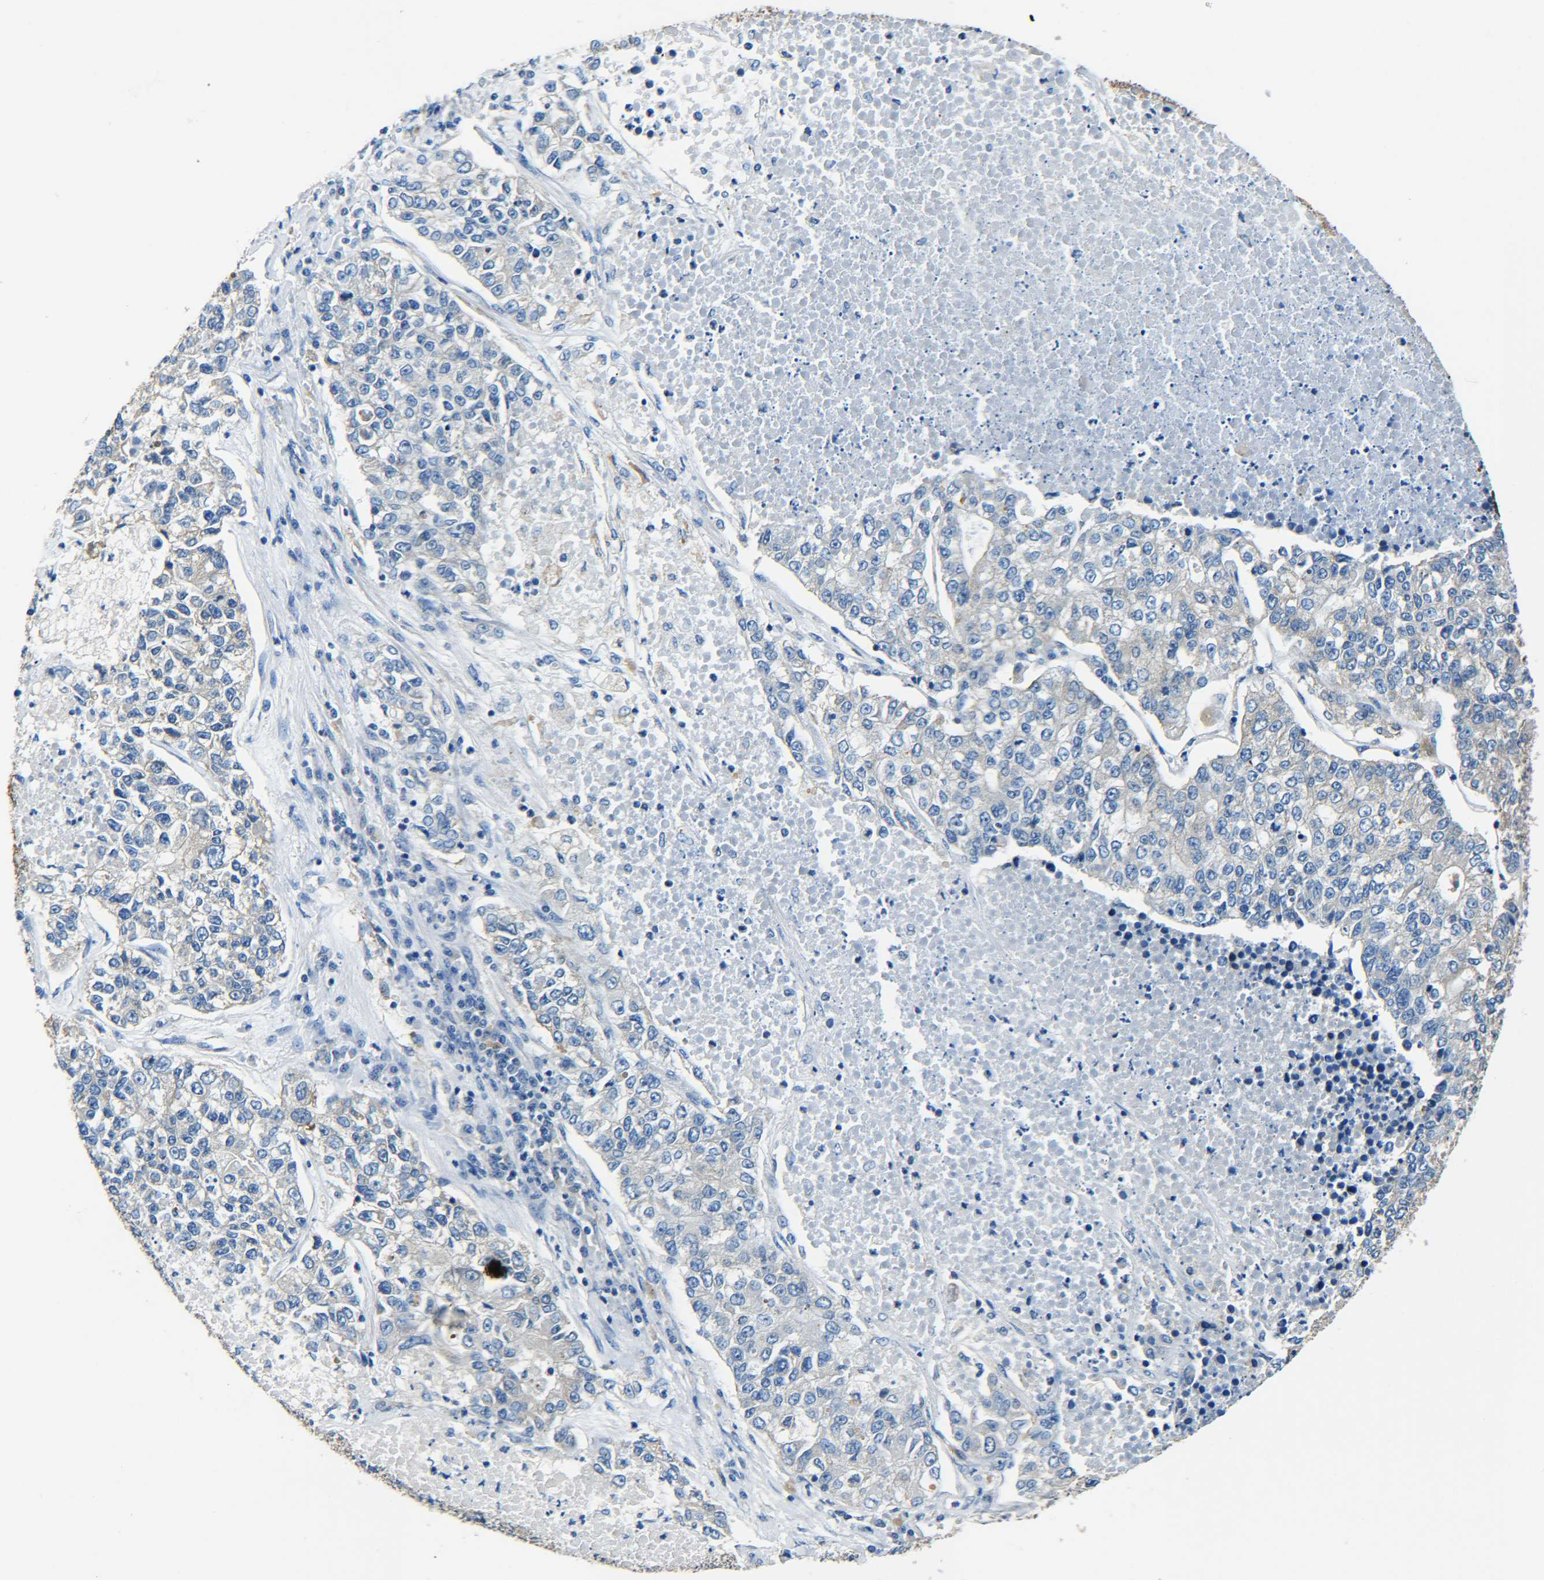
{"staining": {"intensity": "negative", "quantity": "none", "location": "none"}, "tissue": "lung cancer", "cell_type": "Tumor cells", "image_type": "cancer", "snomed": [{"axis": "morphology", "description": "Adenocarcinoma, NOS"}, {"axis": "topography", "description": "Lung"}], "caption": "Image shows no protein positivity in tumor cells of lung cancer tissue.", "gene": "TUBB", "patient": {"sex": "male", "age": 49}}